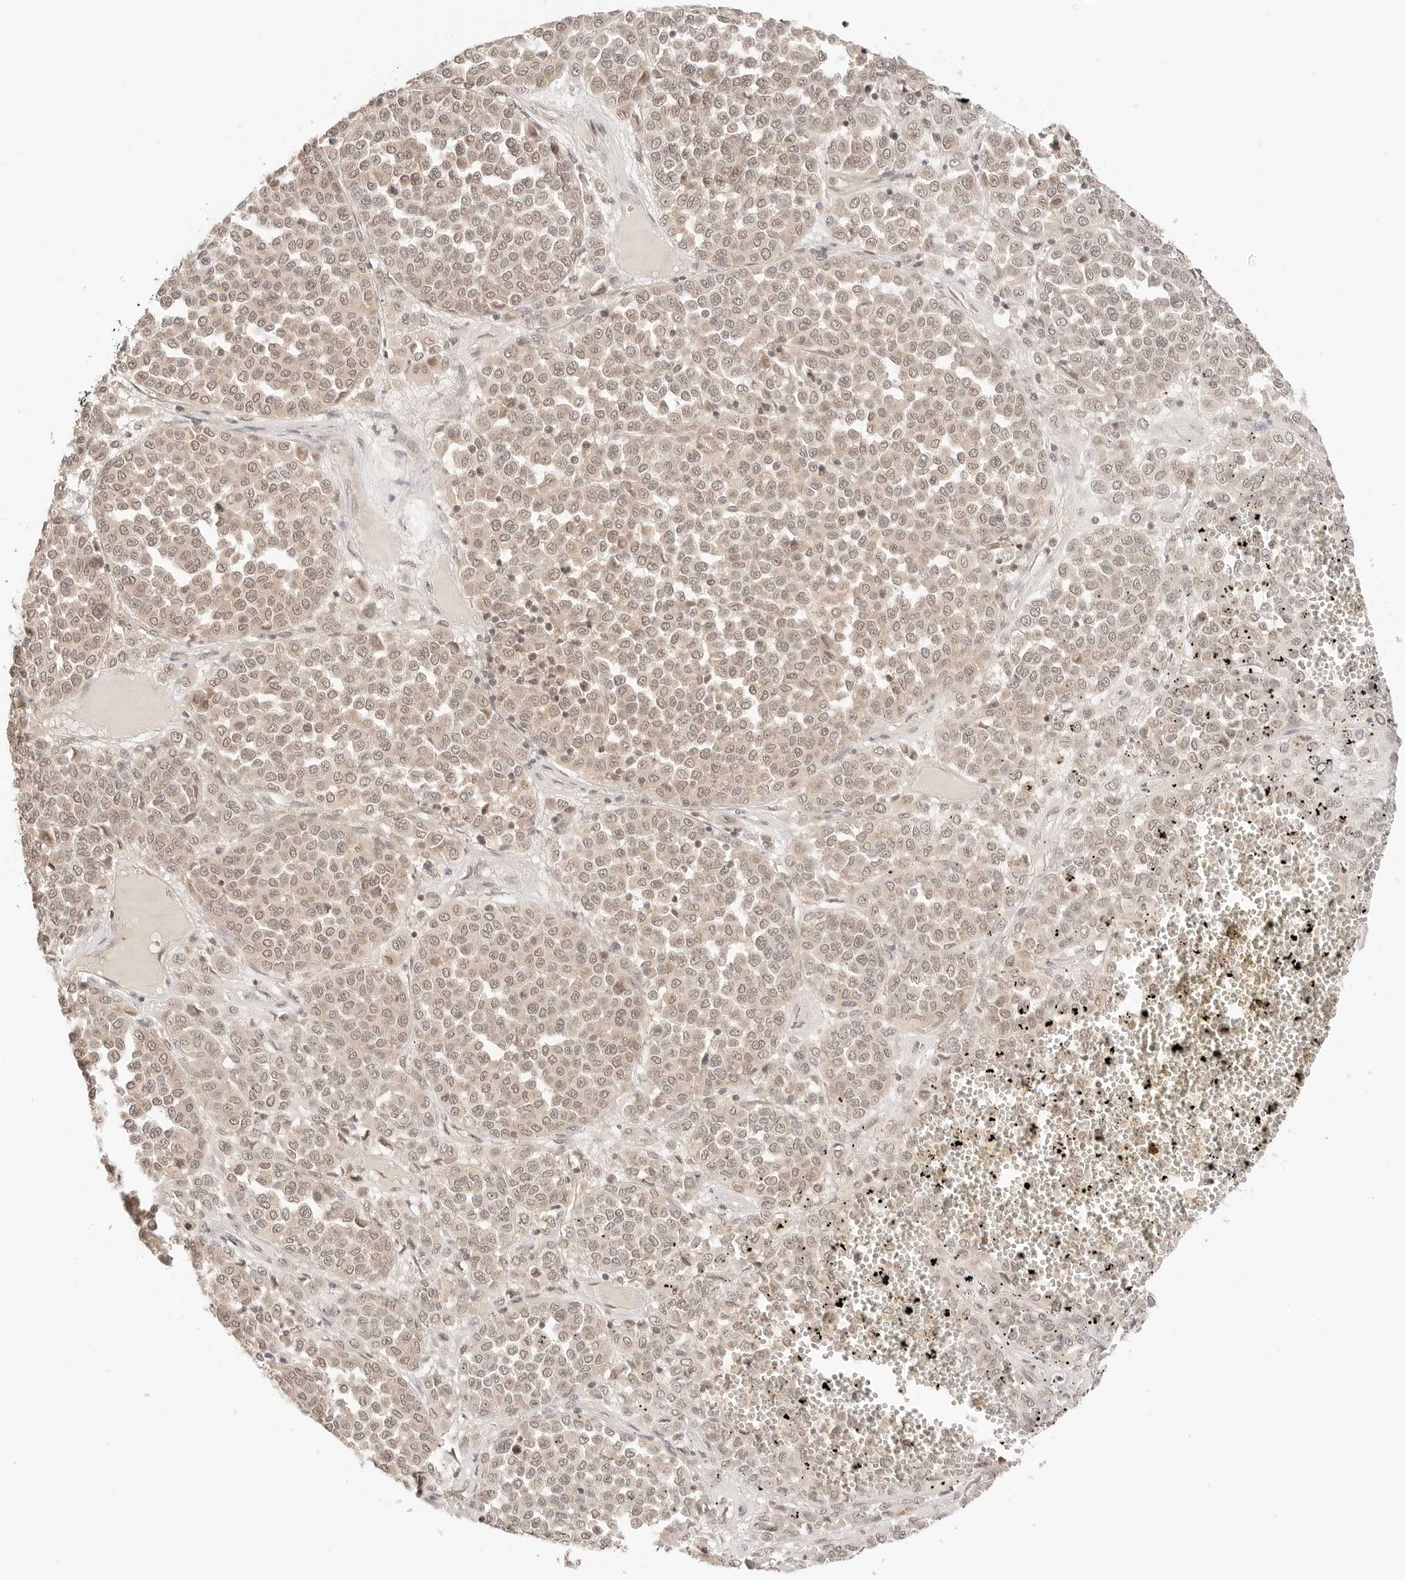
{"staining": {"intensity": "weak", "quantity": ">75%", "location": "nuclear"}, "tissue": "melanoma", "cell_type": "Tumor cells", "image_type": "cancer", "snomed": [{"axis": "morphology", "description": "Malignant melanoma, Metastatic site"}, {"axis": "topography", "description": "Pancreas"}], "caption": "Immunohistochemical staining of human melanoma exhibits low levels of weak nuclear protein positivity in about >75% of tumor cells.", "gene": "SEPTIN4", "patient": {"sex": "female", "age": 30}}